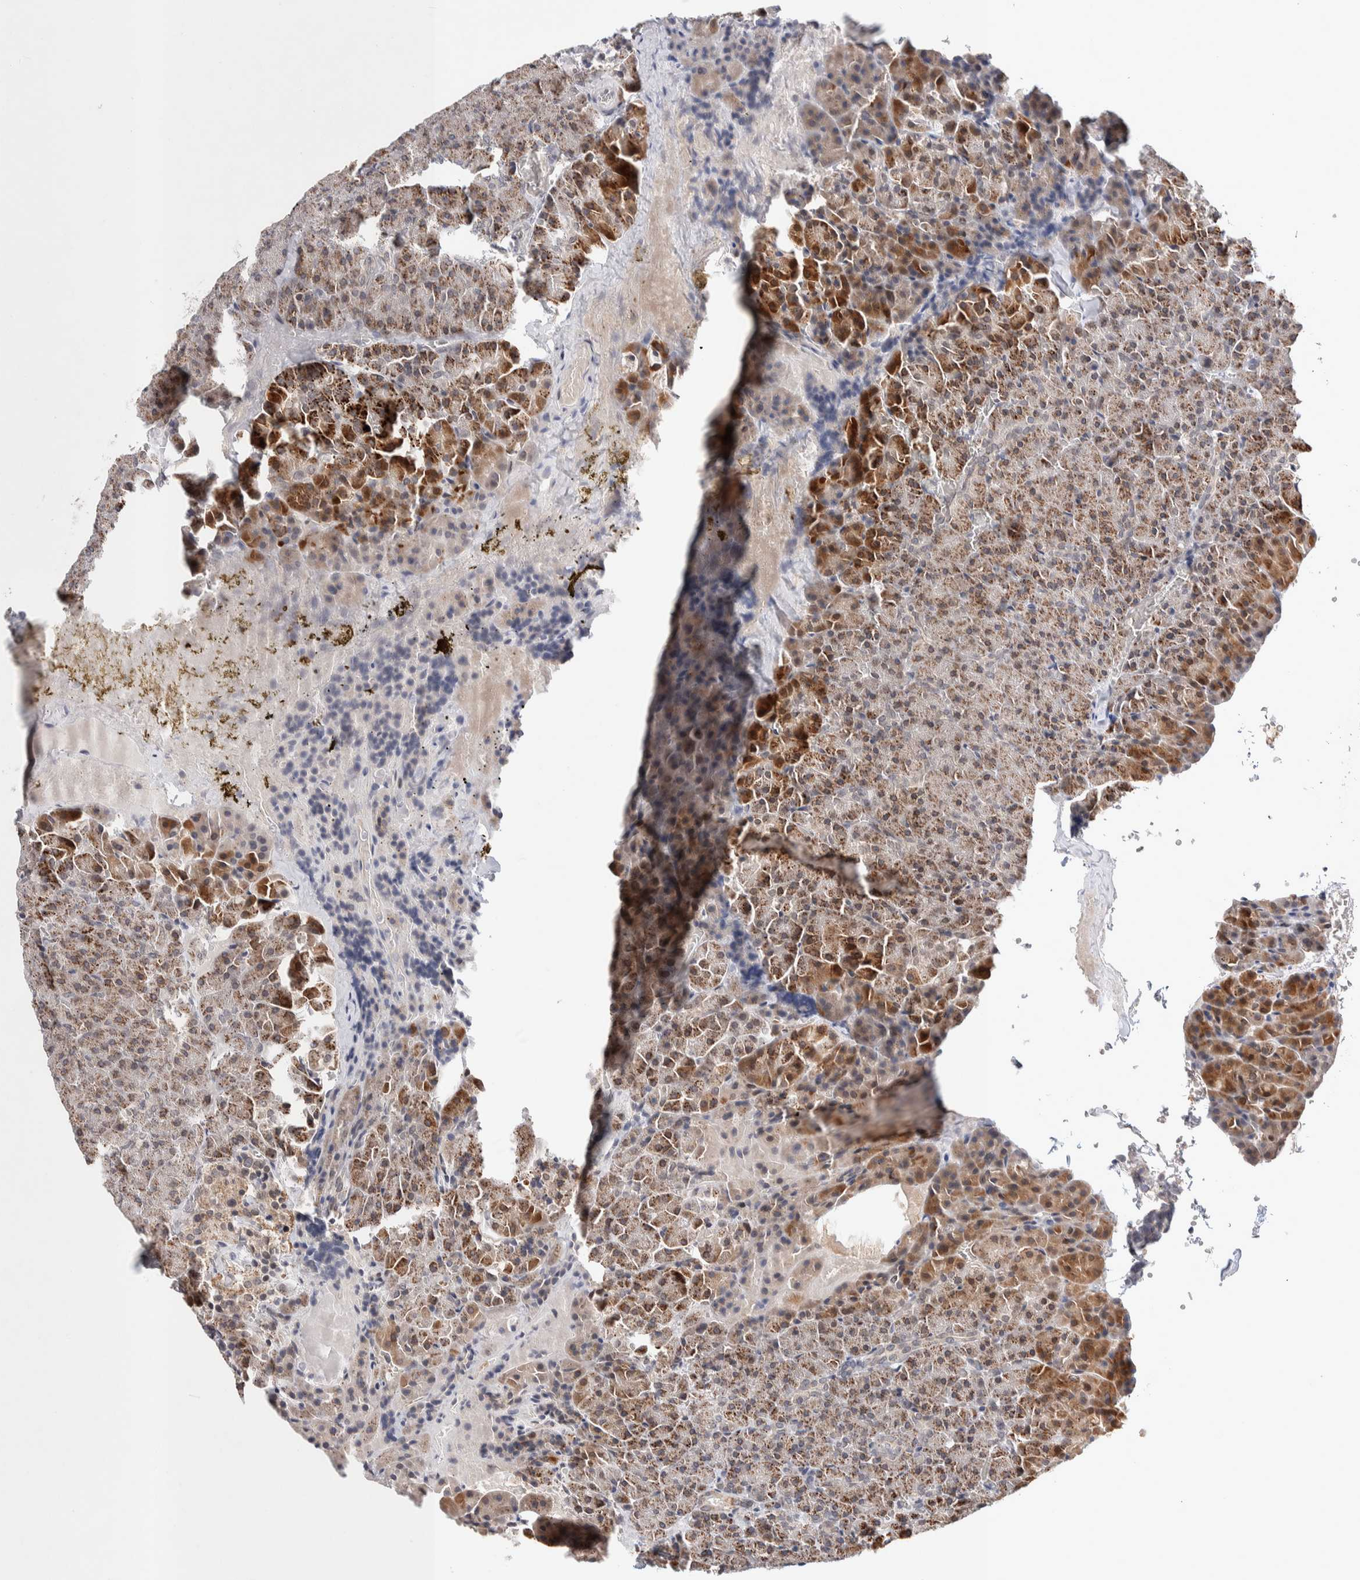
{"staining": {"intensity": "moderate", "quantity": ">75%", "location": "cytoplasmic/membranous"}, "tissue": "pancreas", "cell_type": "Exocrine glandular cells", "image_type": "normal", "snomed": [{"axis": "morphology", "description": "Normal tissue, NOS"}, {"axis": "morphology", "description": "Carcinoid, malignant, NOS"}, {"axis": "topography", "description": "Pancreas"}], "caption": "An immunohistochemistry (IHC) histopathology image of normal tissue is shown. Protein staining in brown highlights moderate cytoplasmic/membranous positivity in pancreas within exocrine glandular cells. (IHC, brightfield microscopy, high magnification).", "gene": "CRAT", "patient": {"sex": "female", "age": 35}}